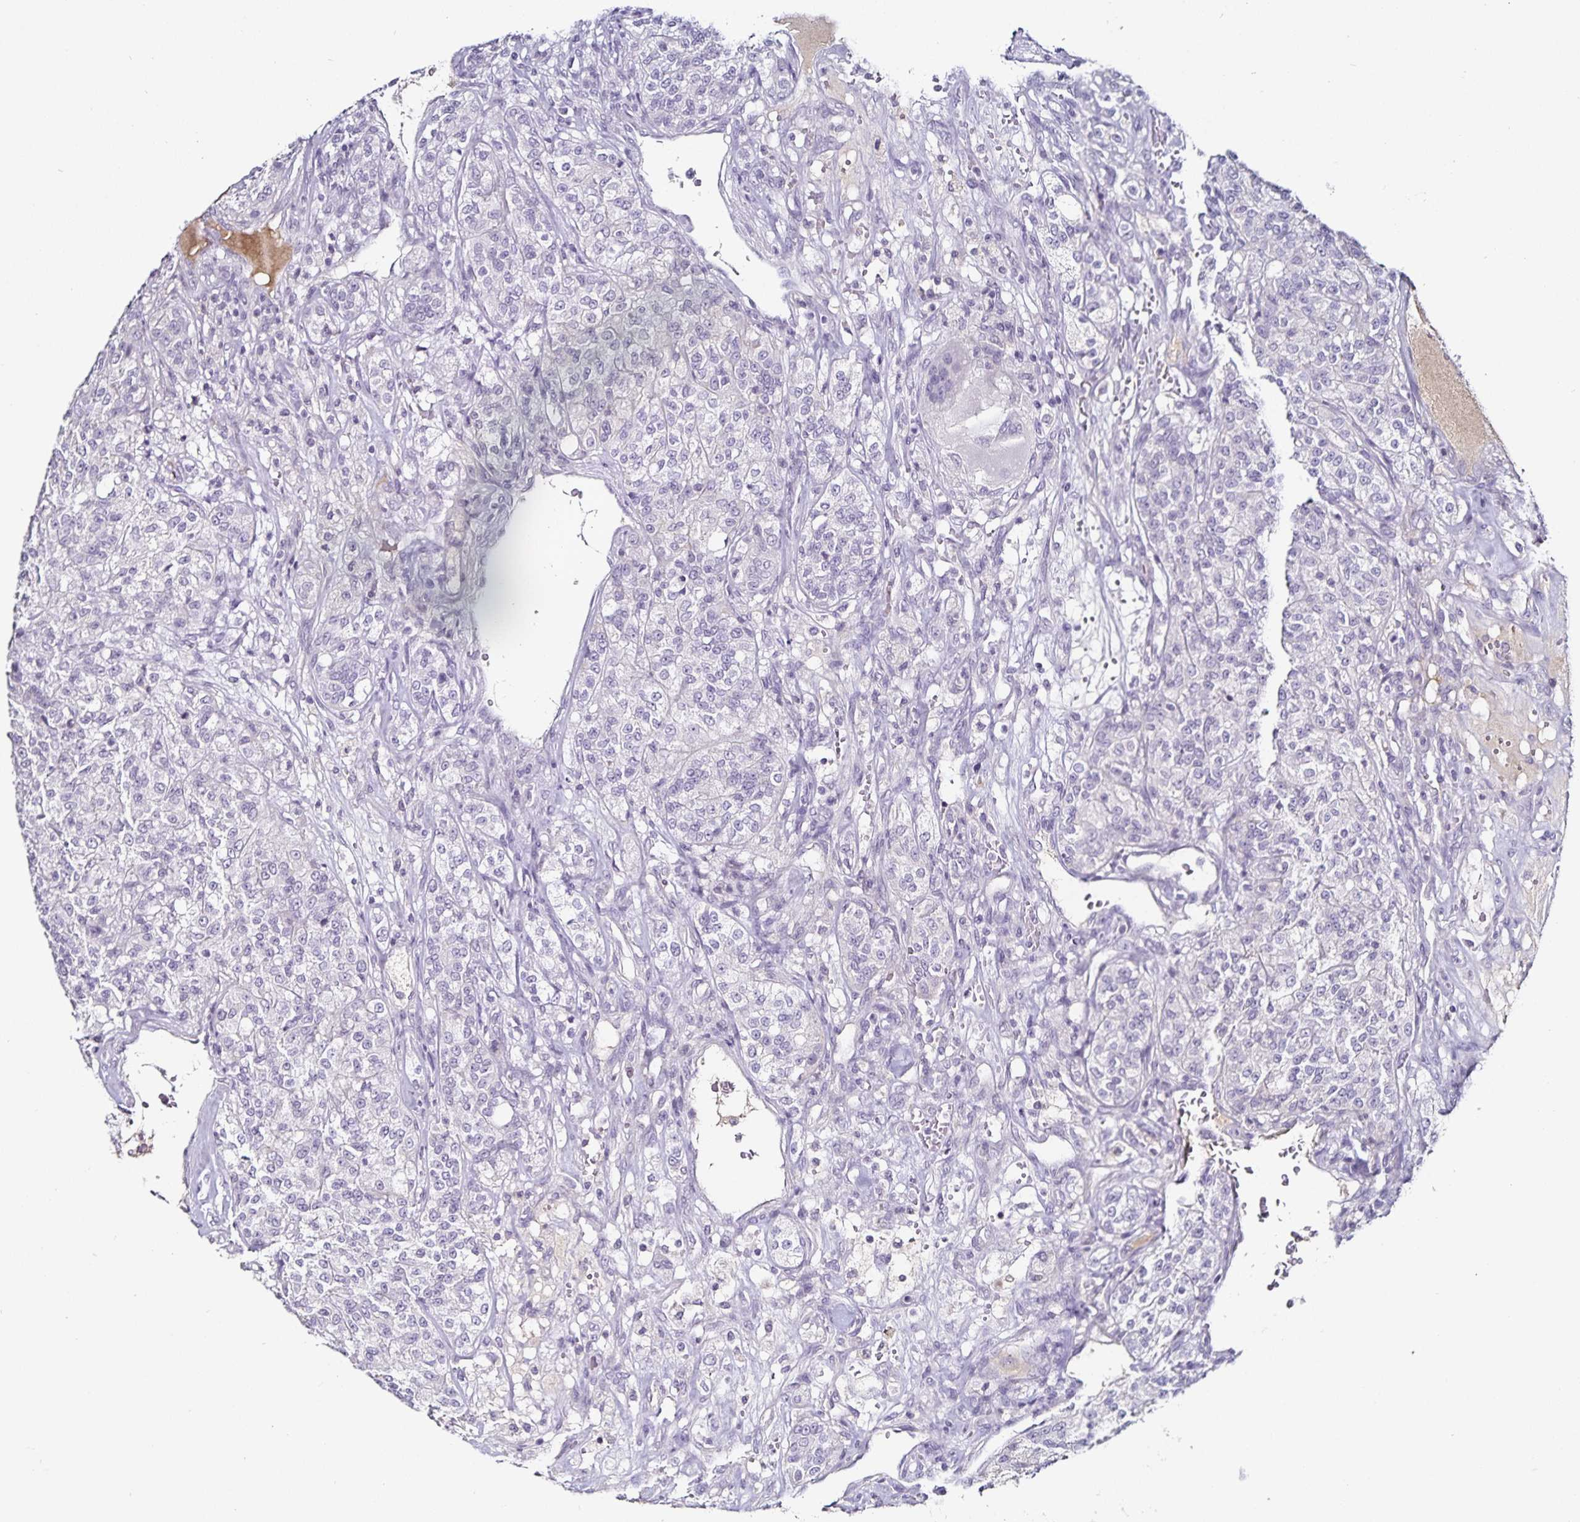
{"staining": {"intensity": "negative", "quantity": "none", "location": "none"}, "tissue": "renal cancer", "cell_type": "Tumor cells", "image_type": "cancer", "snomed": [{"axis": "morphology", "description": "Adenocarcinoma, NOS"}, {"axis": "topography", "description": "Kidney"}], "caption": "An immunohistochemistry (IHC) image of adenocarcinoma (renal) is shown. There is no staining in tumor cells of adenocarcinoma (renal).", "gene": "TTR", "patient": {"sex": "female", "age": 63}}